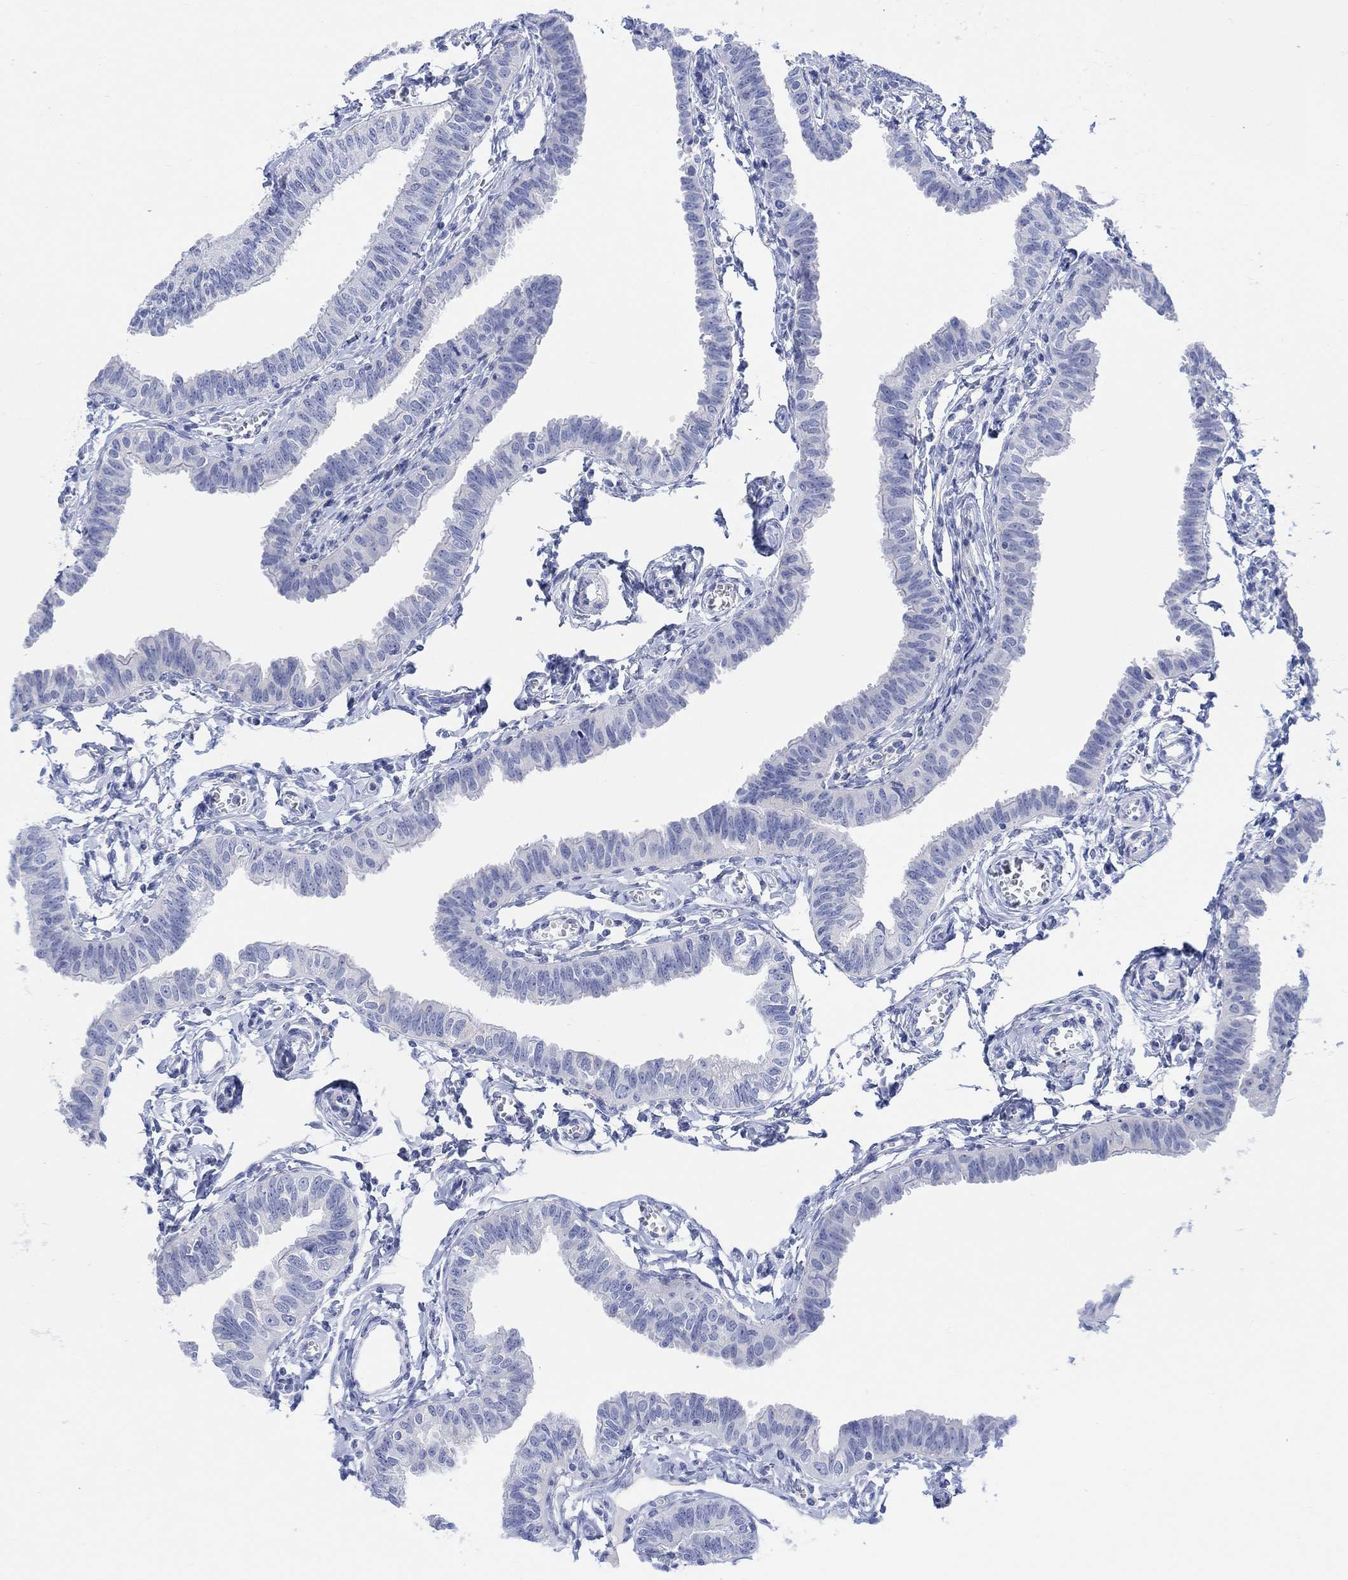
{"staining": {"intensity": "negative", "quantity": "none", "location": "none"}, "tissue": "fallopian tube", "cell_type": "Glandular cells", "image_type": "normal", "snomed": [{"axis": "morphology", "description": "Normal tissue, NOS"}, {"axis": "topography", "description": "Fallopian tube"}], "caption": "A histopathology image of fallopian tube stained for a protein displays no brown staining in glandular cells.", "gene": "CALCA", "patient": {"sex": "female", "age": 54}}